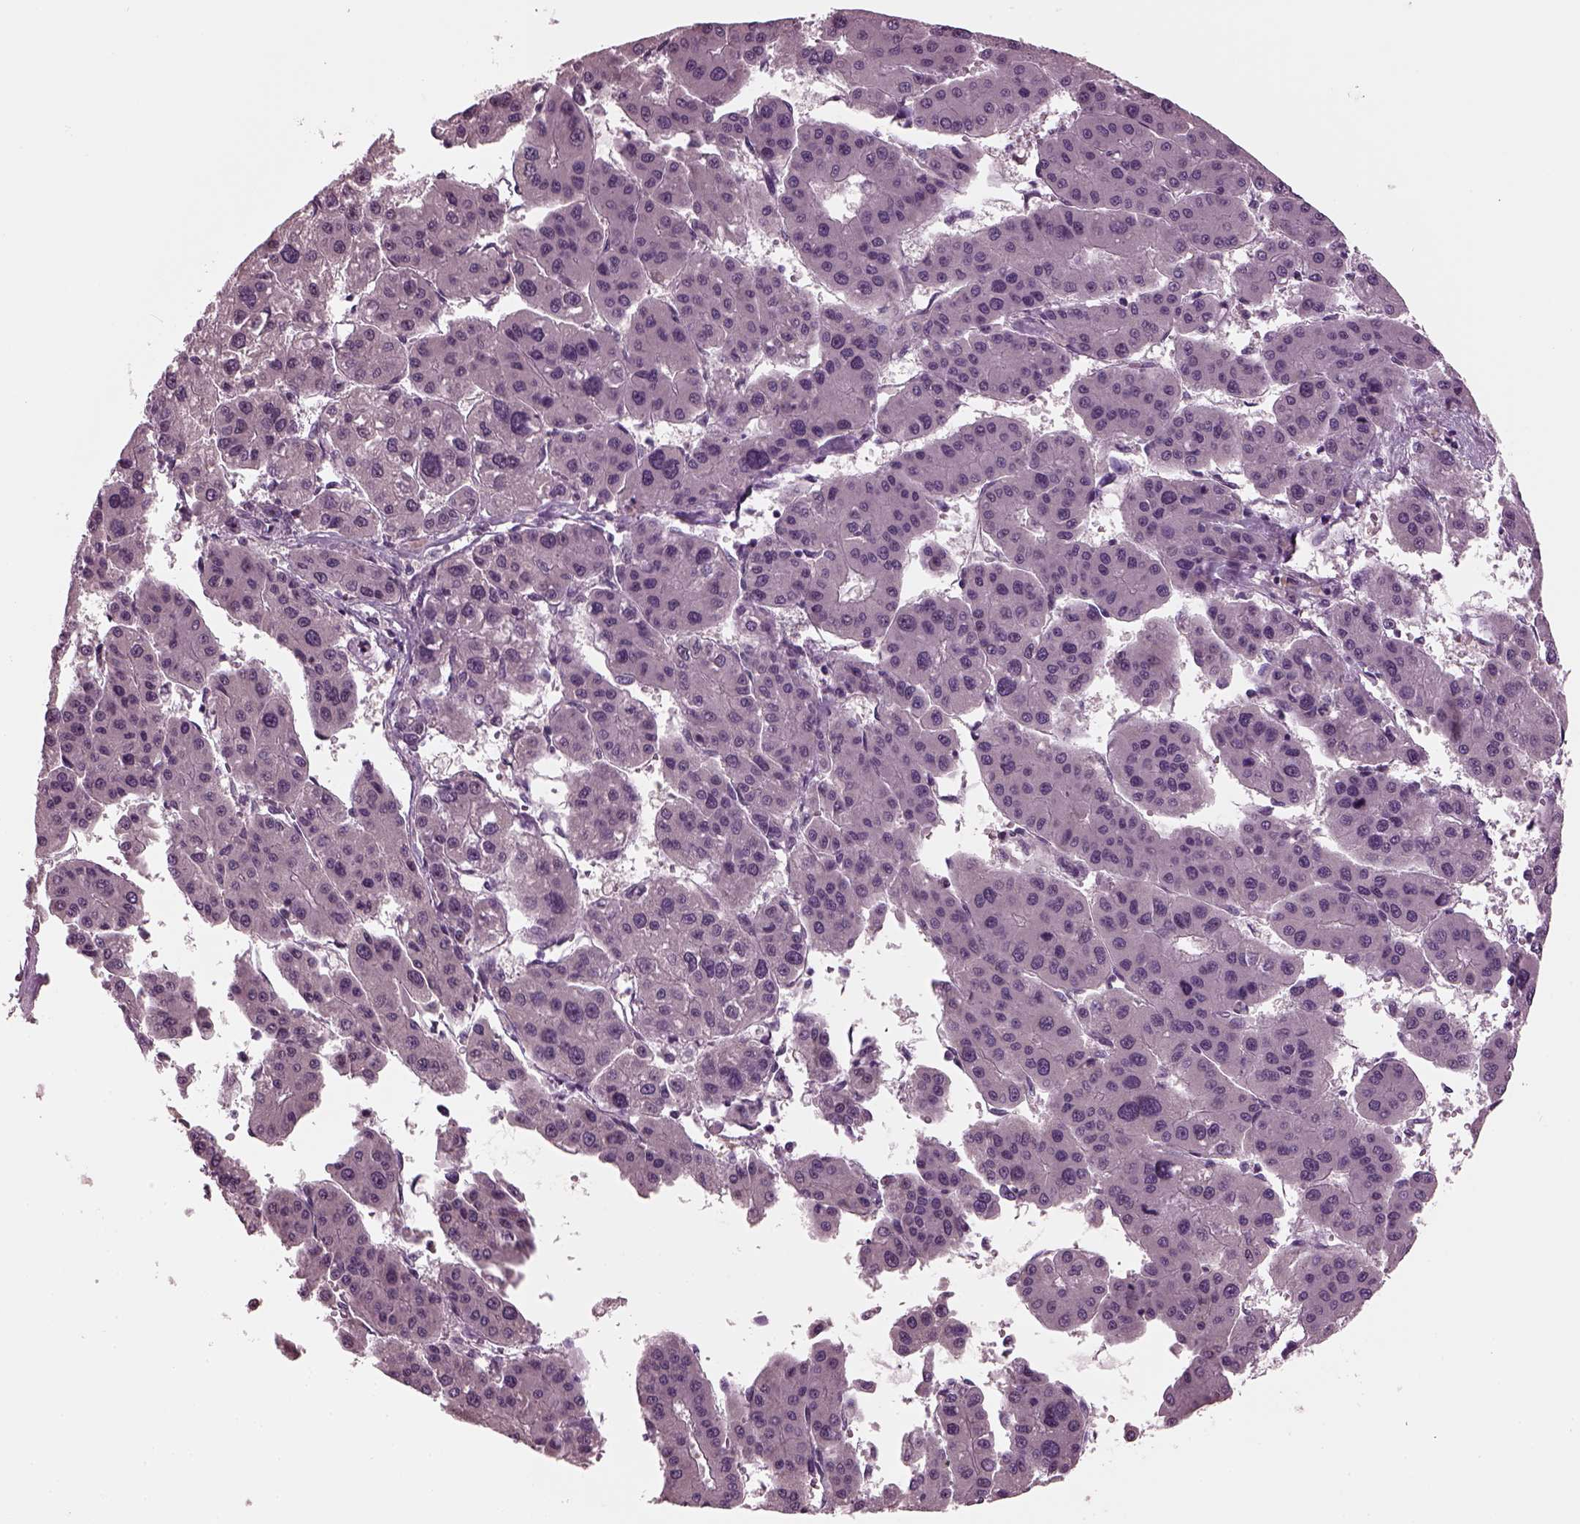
{"staining": {"intensity": "negative", "quantity": "none", "location": "none"}, "tissue": "liver cancer", "cell_type": "Tumor cells", "image_type": "cancer", "snomed": [{"axis": "morphology", "description": "Carcinoma, Hepatocellular, NOS"}, {"axis": "topography", "description": "Liver"}], "caption": "Liver hepatocellular carcinoma stained for a protein using immunohistochemistry (IHC) demonstrates no staining tumor cells.", "gene": "CLCN4", "patient": {"sex": "male", "age": 73}}